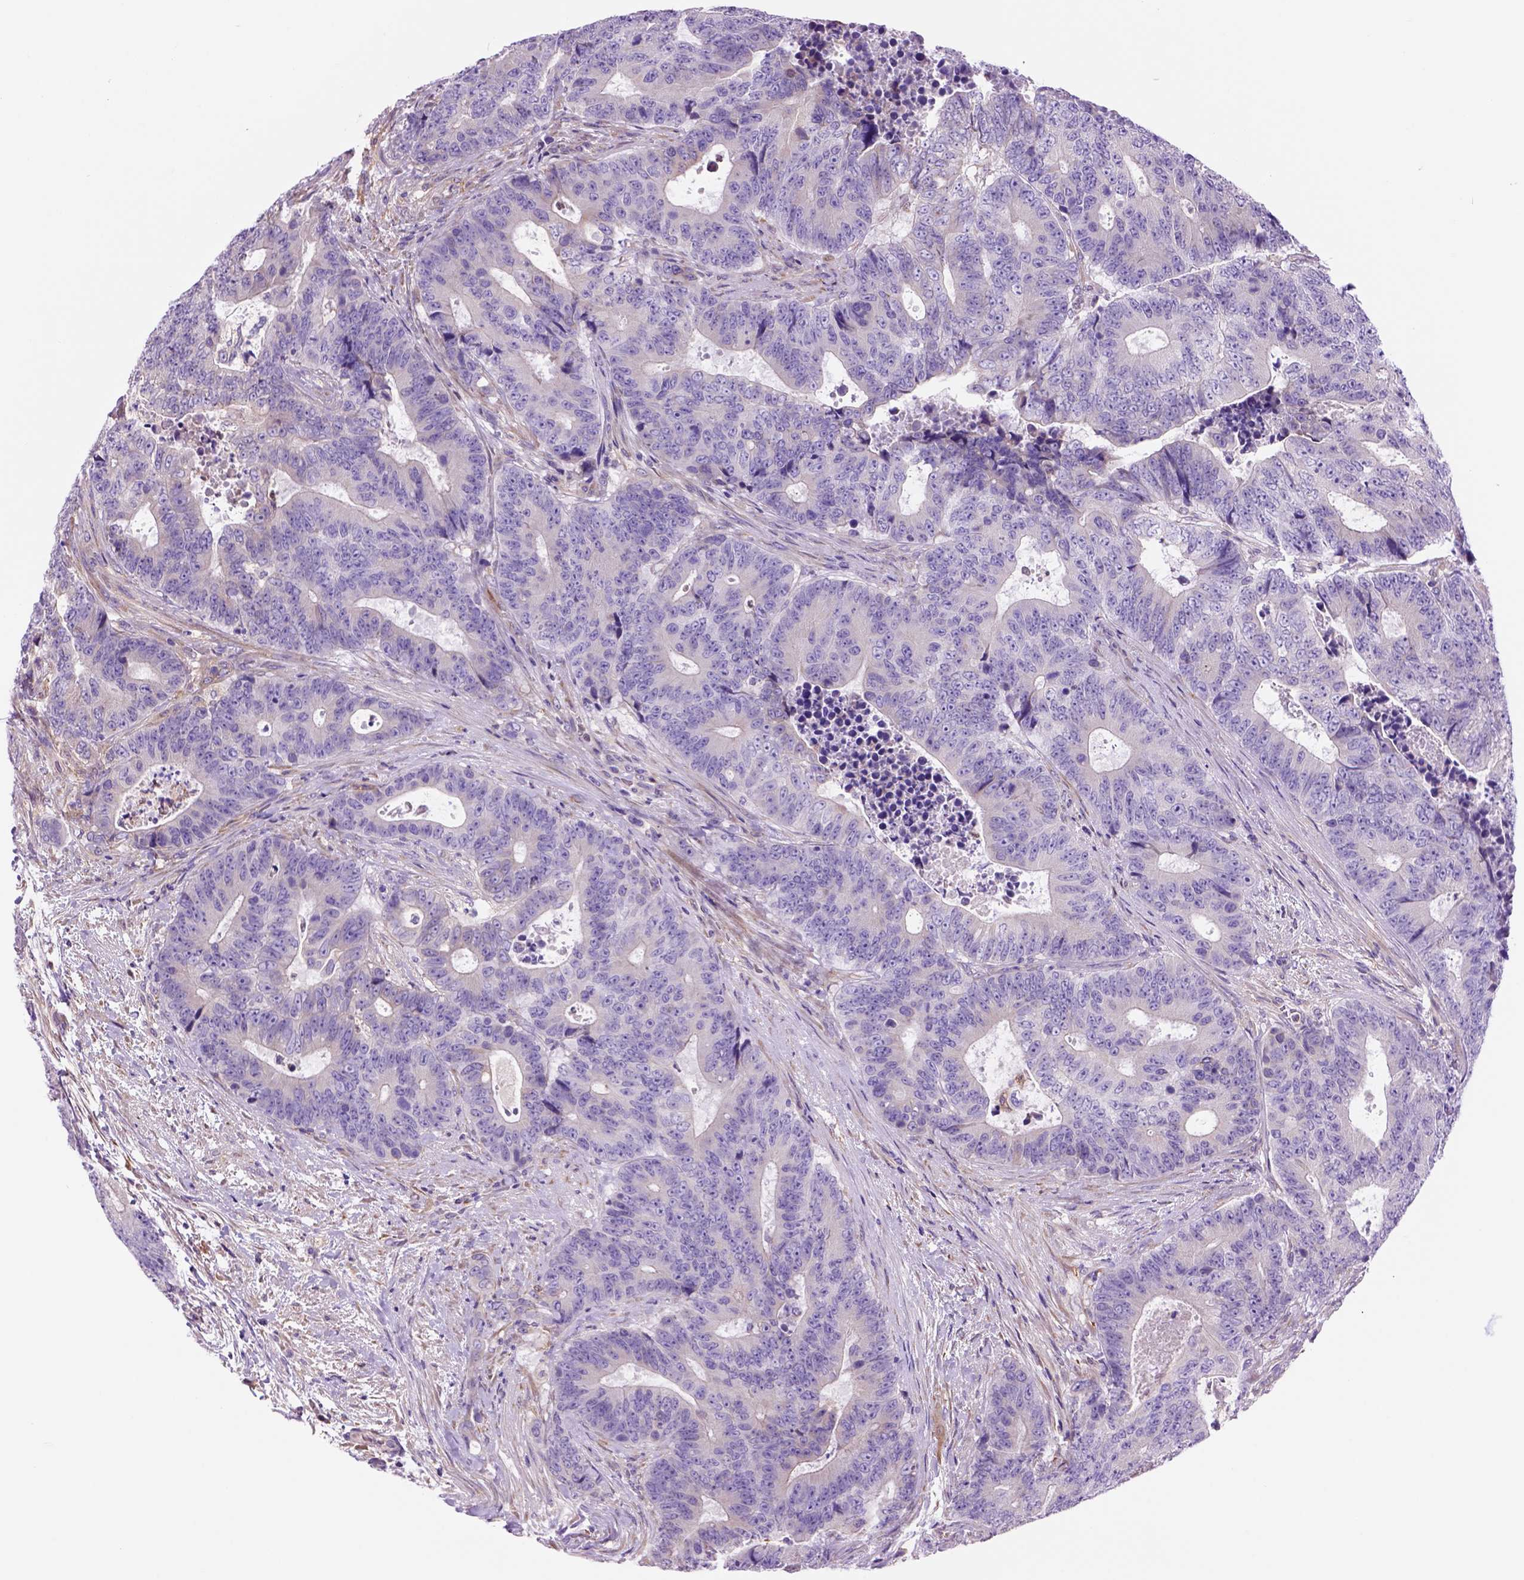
{"staining": {"intensity": "negative", "quantity": "none", "location": "none"}, "tissue": "colorectal cancer", "cell_type": "Tumor cells", "image_type": "cancer", "snomed": [{"axis": "morphology", "description": "Adenocarcinoma, NOS"}, {"axis": "topography", "description": "Colon"}], "caption": "Immunohistochemistry (IHC) image of colorectal cancer (adenocarcinoma) stained for a protein (brown), which exhibits no expression in tumor cells. (Immunohistochemistry (IHC), brightfield microscopy, high magnification).", "gene": "PIAS3", "patient": {"sex": "female", "age": 48}}